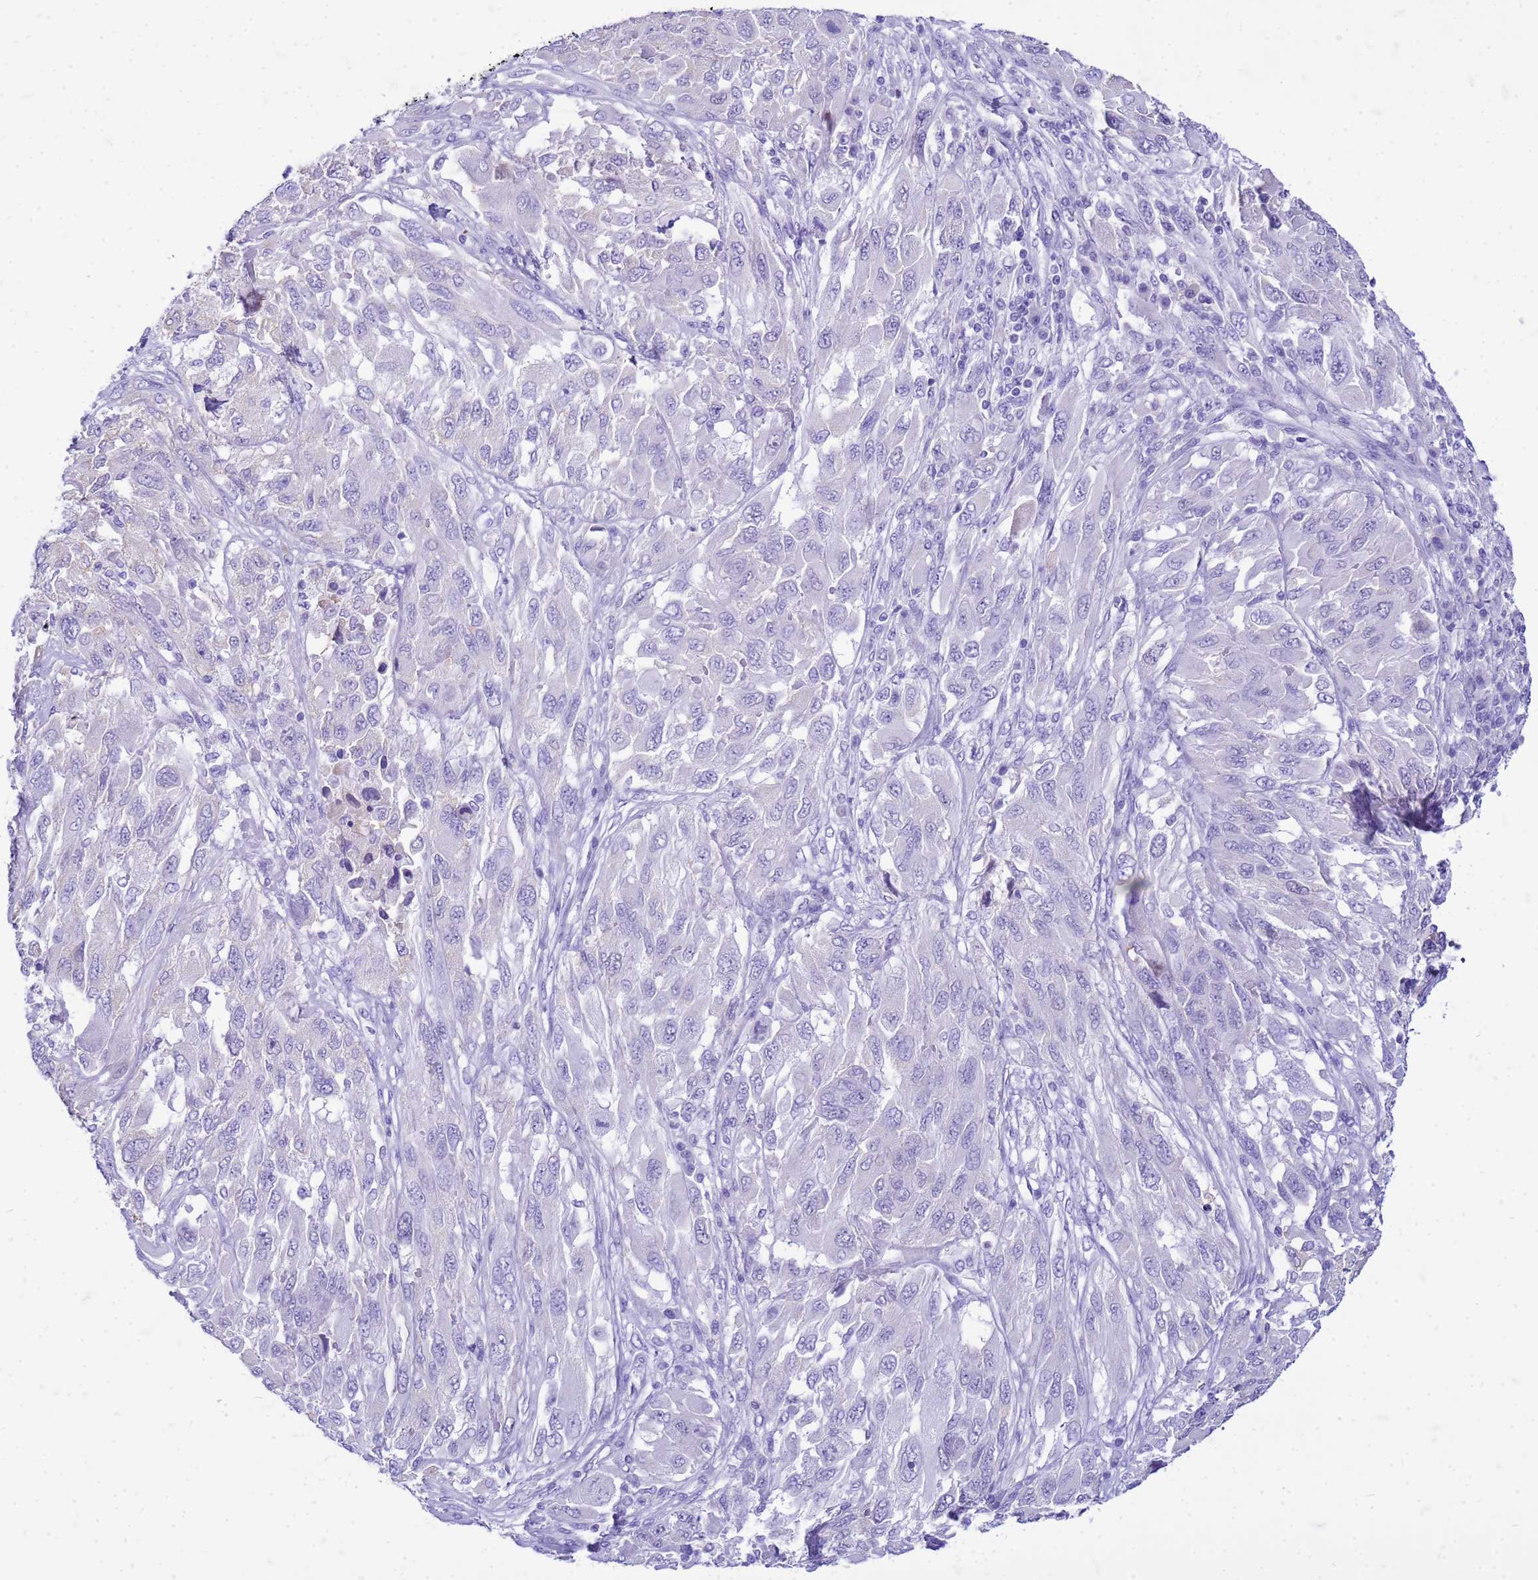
{"staining": {"intensity": "negative", "quantity": "none", "location": "none"}, "tissue": "melanoma", "cell_type": "Tumor cells", "image_type": "cancer", "snomed": [{"axis": "morphology", "description": "Malignant melanoma, NOS"}, {"axis": "topography", "description": "Skin"}], "caption": "The image reveals no staining of tumor cells in melanoma.", "gene": "CFAP100", "patient": {"sex": "female", "age": 91}}